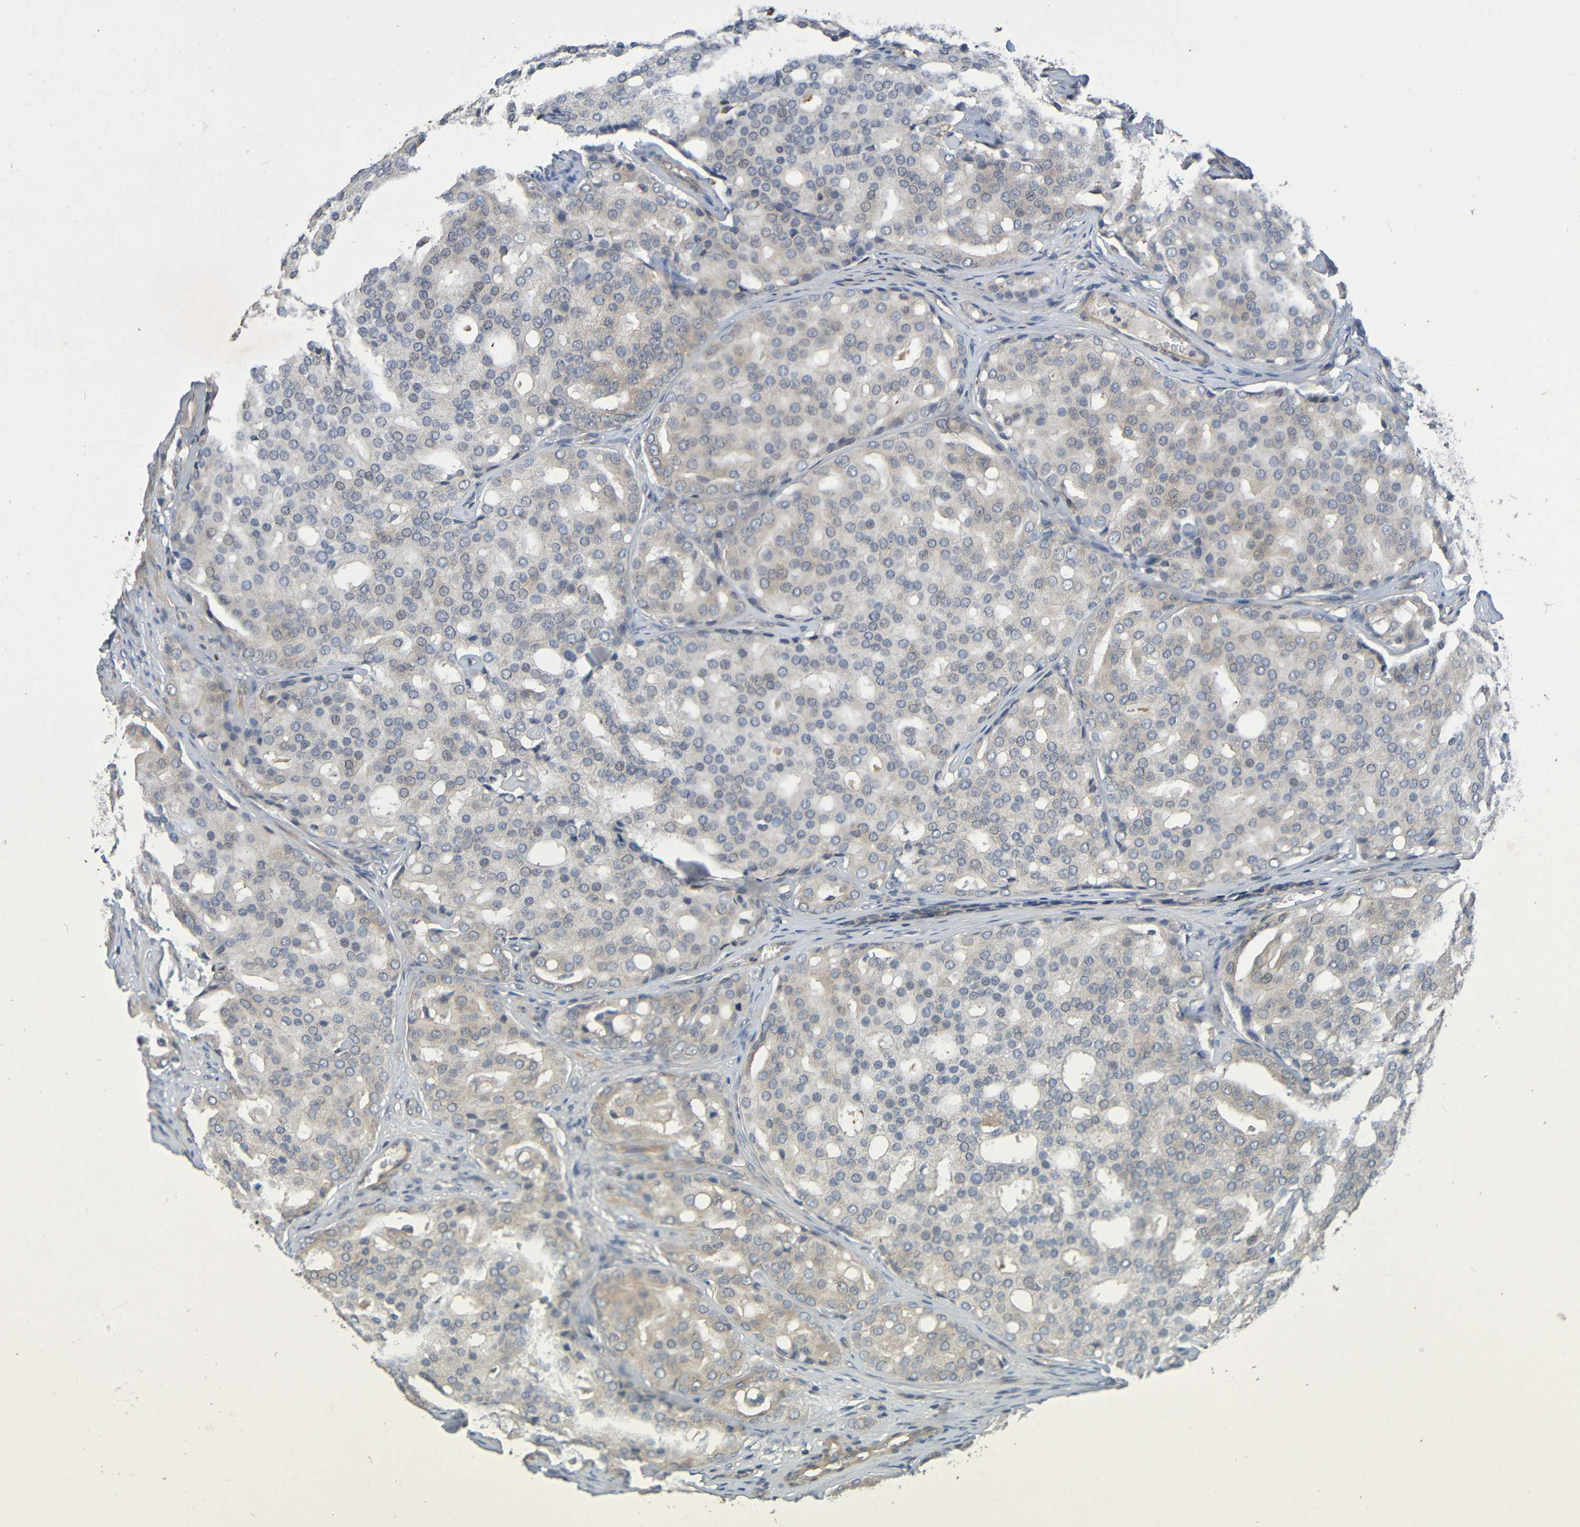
{"staining": {"intensity": "weak", "quantity": "<25%", "location": "cytoplasmic/membranous"}, "tissue": "prostate cancer", "cell_type": "Tumor cells", "image_type": "cancer", "snomed": [{"axis": "morphology", "description": "Adenocarcinoma, High grade"}, {"axis": "topography", "description": "Prostate"}], "caption": "Human prostate high-grade adenocarcinoma stained for a protein using immunohistochemistry (IHC) reveals no staining in tumor cells.", "gene": "CYP4F2", "patient": {"sex": "male", "age": 64}}